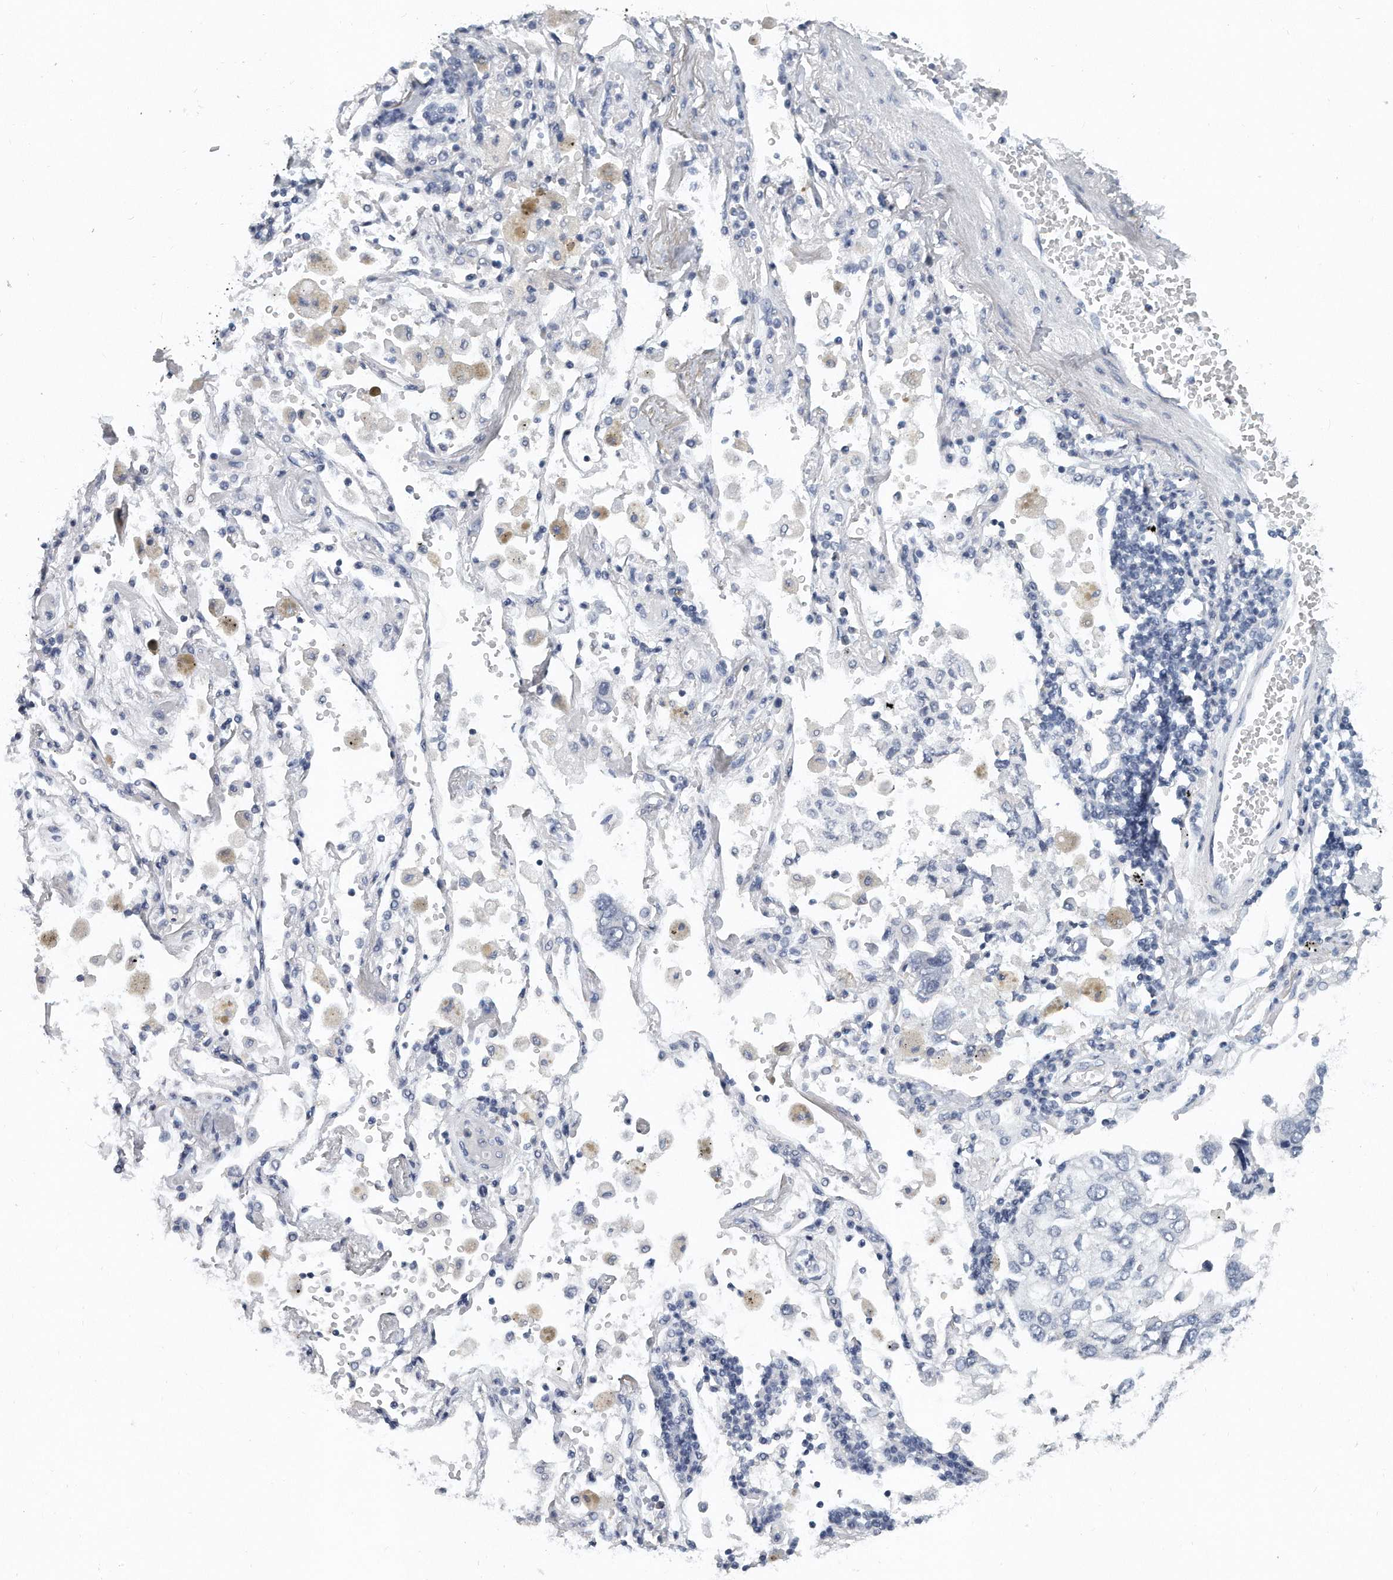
{"staining": {"intensity": "negative", "quantity": "none", "location": "none"}, "tissue": "lung cancer", "cell_type": "Tumor cells", "image_type": "cancer", "snomed": [{"axis": "morphology", "description": "Adenocarcinoma, NOS"}, {"axis": "topography", "description": "Lung"}], "caption": "Human adenocarcinoma (lung) stained for a protein using IHC exhibits no positivity in tumor cells.", "gene": "KLHL7", "patient": {"sex": "male", "age": 63}}